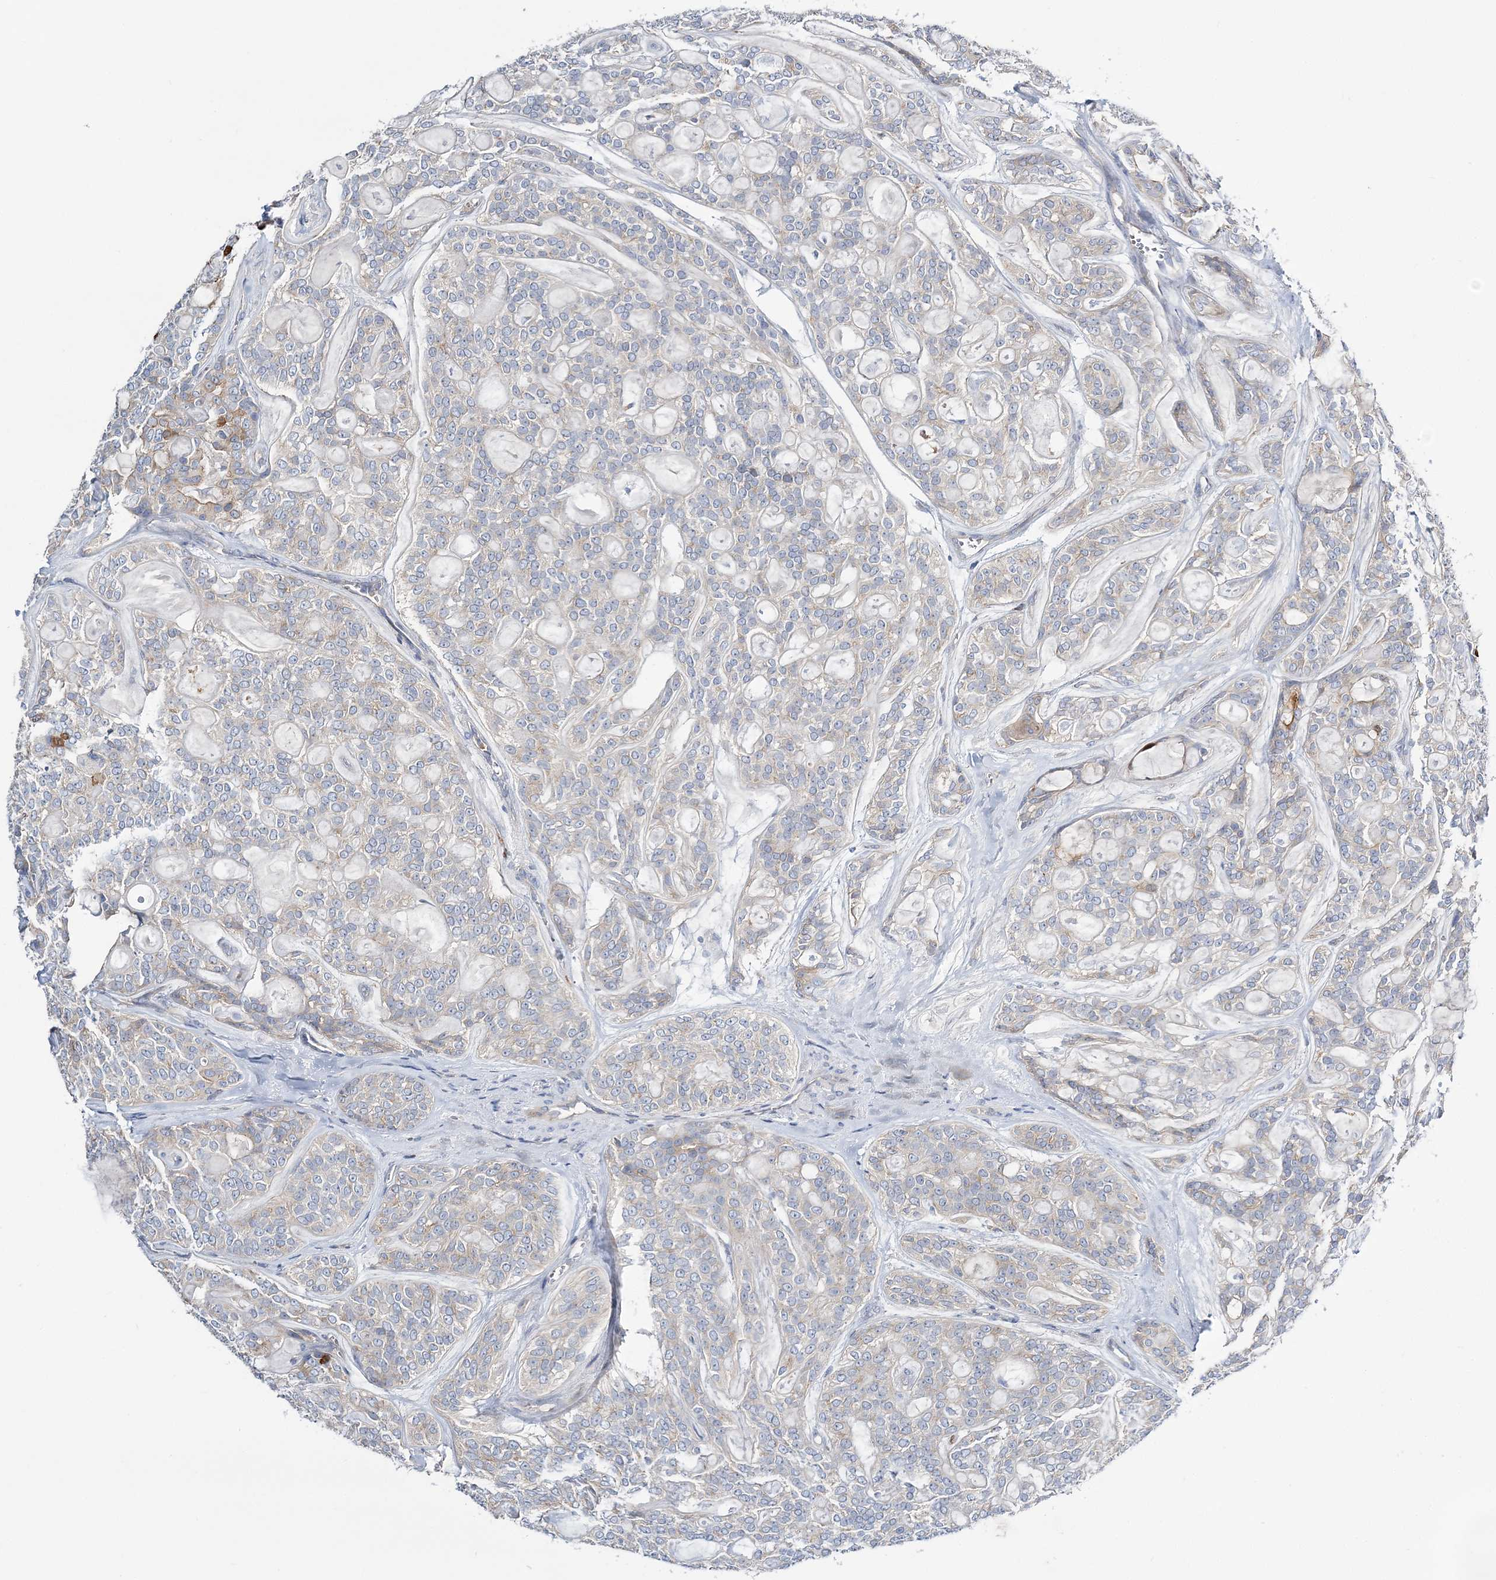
{"staining": {"intensity": "negative", "quantity": "none", "location": "none"}, "tissue": "head and neck cancer", "cell_type": "Tumor cells", "image_type": "cancer", "snomed": [{"axis": "morphology", "description": "Adenocarcinoma, NOS"}, {"axis": "topography", "description": "Head-Neck"}], "caption": "Micrograph shows no protein positivity in tumor cells of head and neck cancer tissue.", "gene": "ATP11B", "patient": {"sex": "male", "age": 66}}